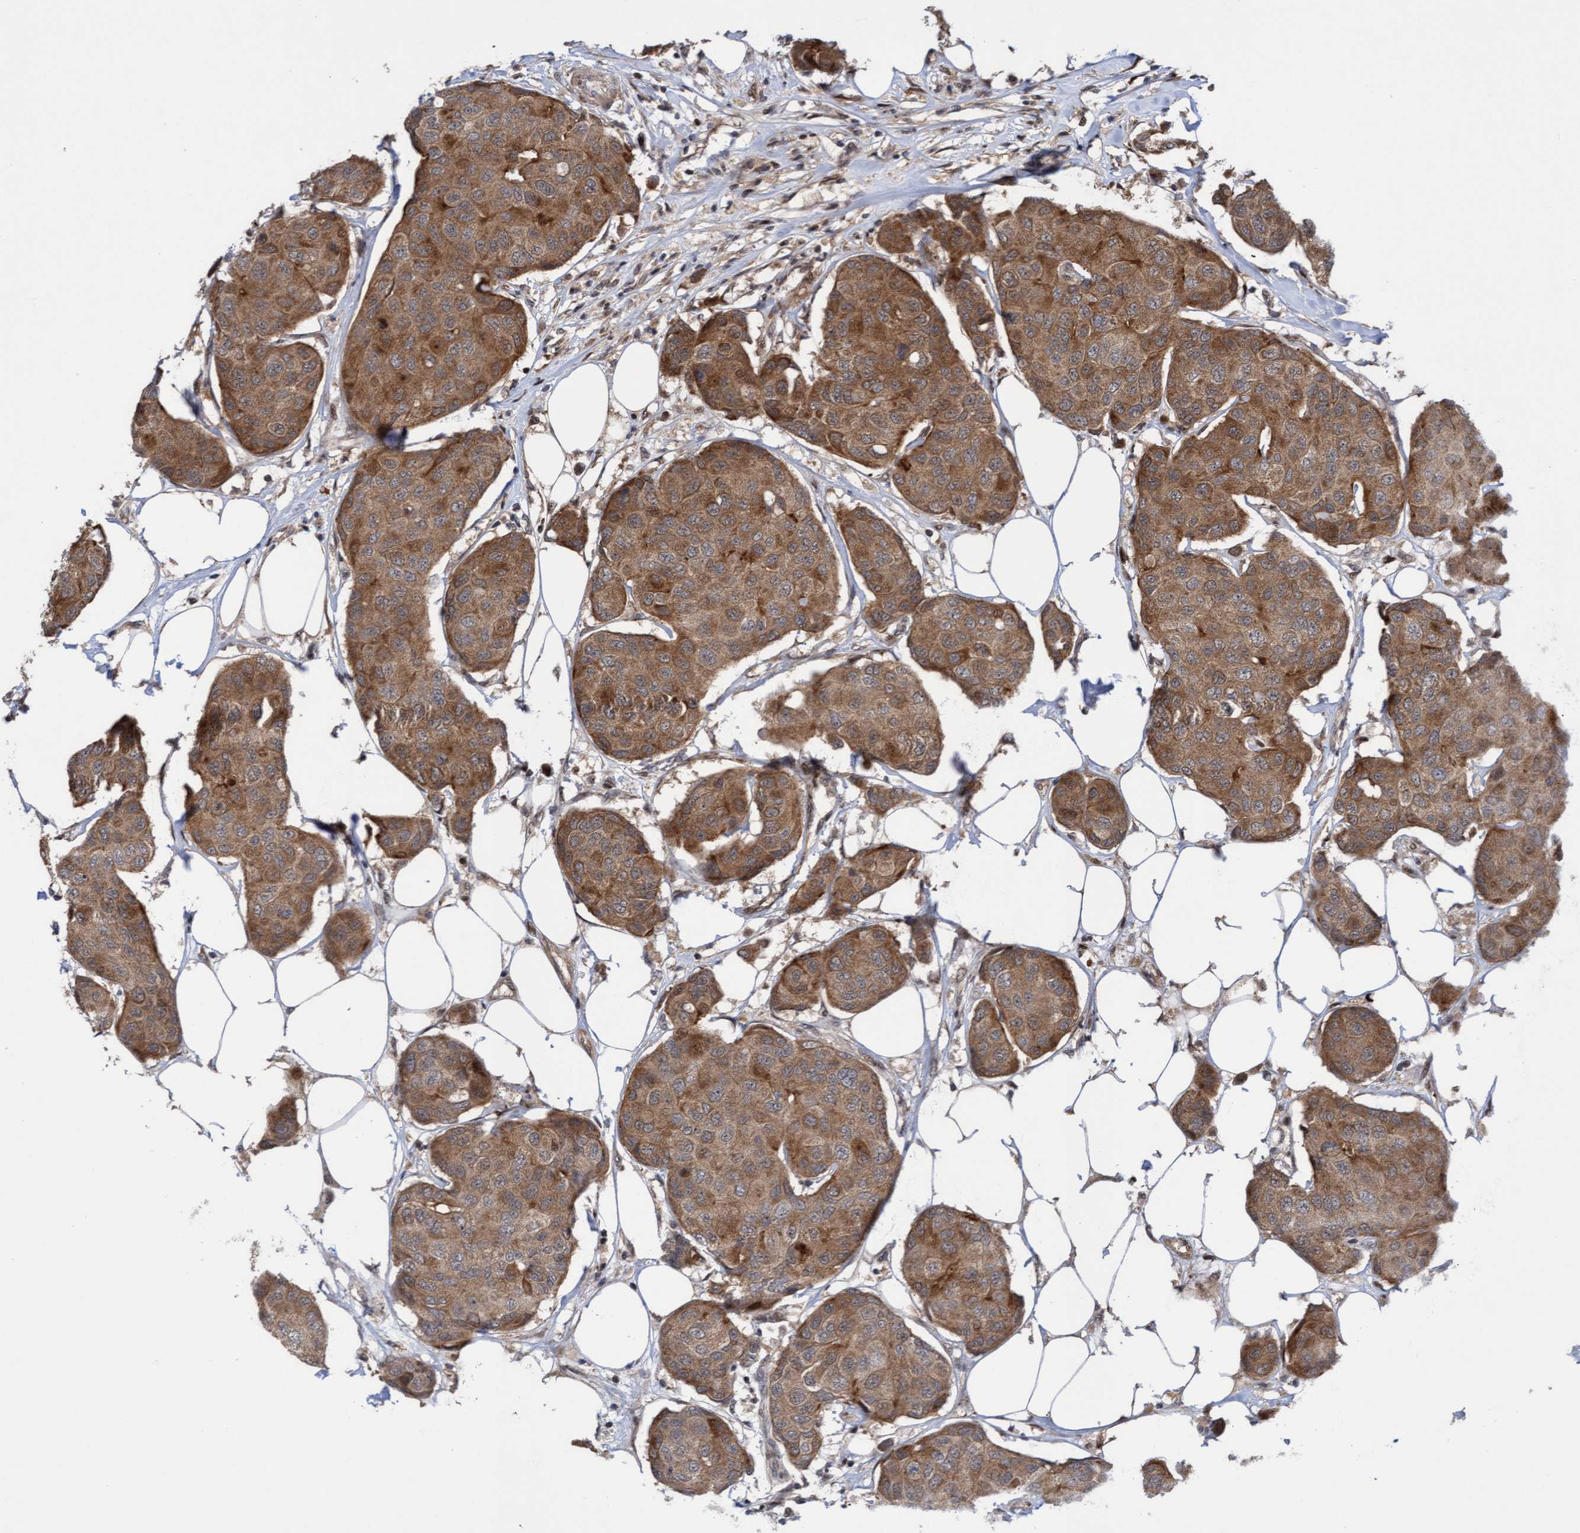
{"staining": {"intensity": "moderate", "quantity": ">75%", "location": "cytoplasmic/membranous"}, "tissue": "breast cancer", "cell_type": "Tumor cells", "image_type": "cancer", "snomed": [{"axis": "morphology", "description": "Duct carcinoma"}, {"axis": "topography", "description": "Breast"}], "caption": "Breast infiltrating ductal carcinoma tissue demonstrates moderate cytoplasmic/membranous expression in about >75% of tumor cells, visualized by immunohistochemistry.", "gene": "ITFG1", "patient": {"sex": "female", "age": 80}}